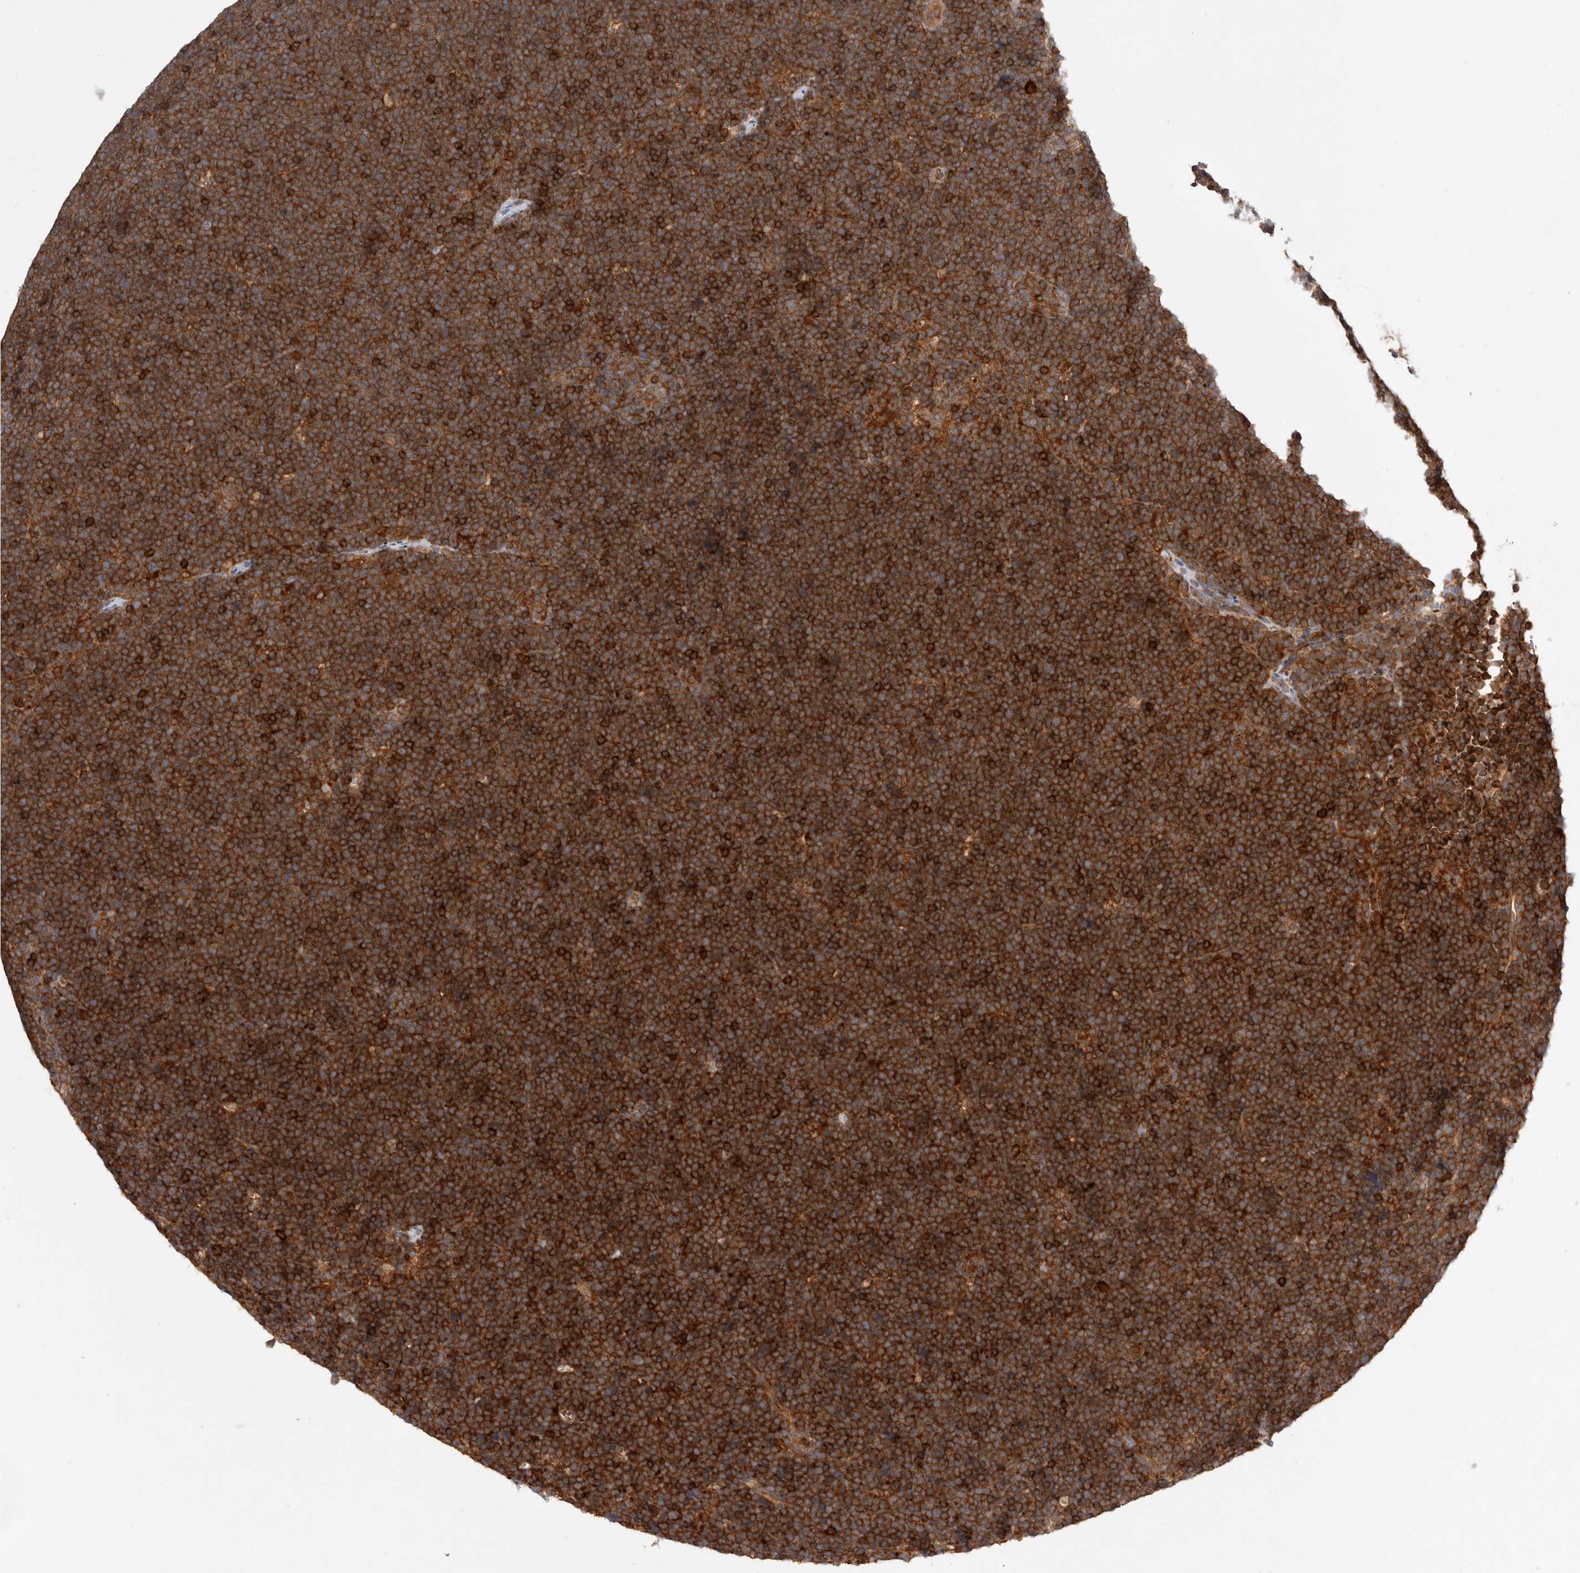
{"staining": {"intensity": "strong", "quantity": ">75%", "location": "cytoplasmic/membranous"}, "tissue": "lymphoma", "cell_type": "Tumor cells", "image_type": "cancer", "snomed": [{"axis": "morphology", "description": "Malignant lymphoma, non-Hodgkin's type, High grade"}, {"axis": "topography", "description": "Lymph node"}], "caption": "A brown stain highlights strong cytoplasmic/membranous expression of a protein in lymphoma tumor cells.", "gene": "RNF213", "patient": {"sex": "male", "age": 13}}